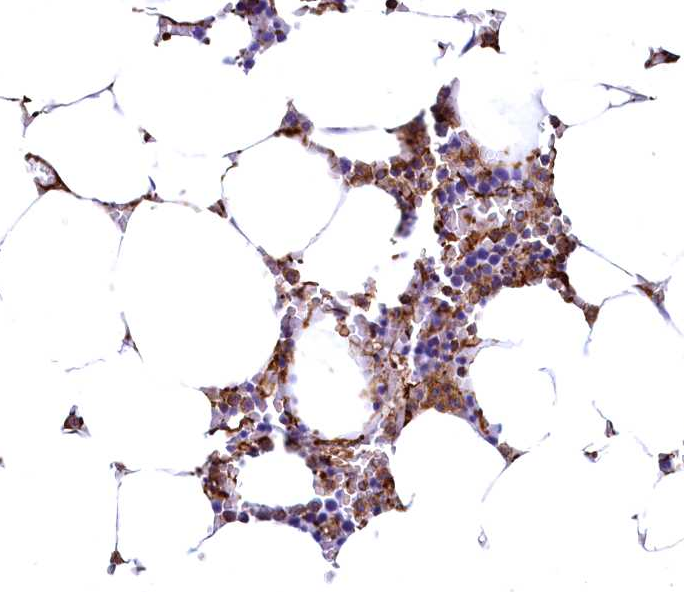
{"staining": {"intensity": "moderate", "quantity": "25%-75%", "location": "cytoplasmic/membranous"}, "tissue": "bone marrow", "cell_type": "Hematopoietic cells", "image_type": "normal", "snomed": [{"axis": "morphology", "description": "Normal tissue, NOS"}, {"axis": "topography", "description": "Bone marrow"}], "caption": "Brown immunohistochemical staining in normal human bone marrow exhibits moderate cytoplasmic/membranous staining in about 25%-75% of hematopoietic cells. (DAB (3,3'-diaminobenzidine) IHC, brown staining for protein, blue staining for nuclei).", "gene": "THBS1", "patient": {"sex": "male", "age": 70}}